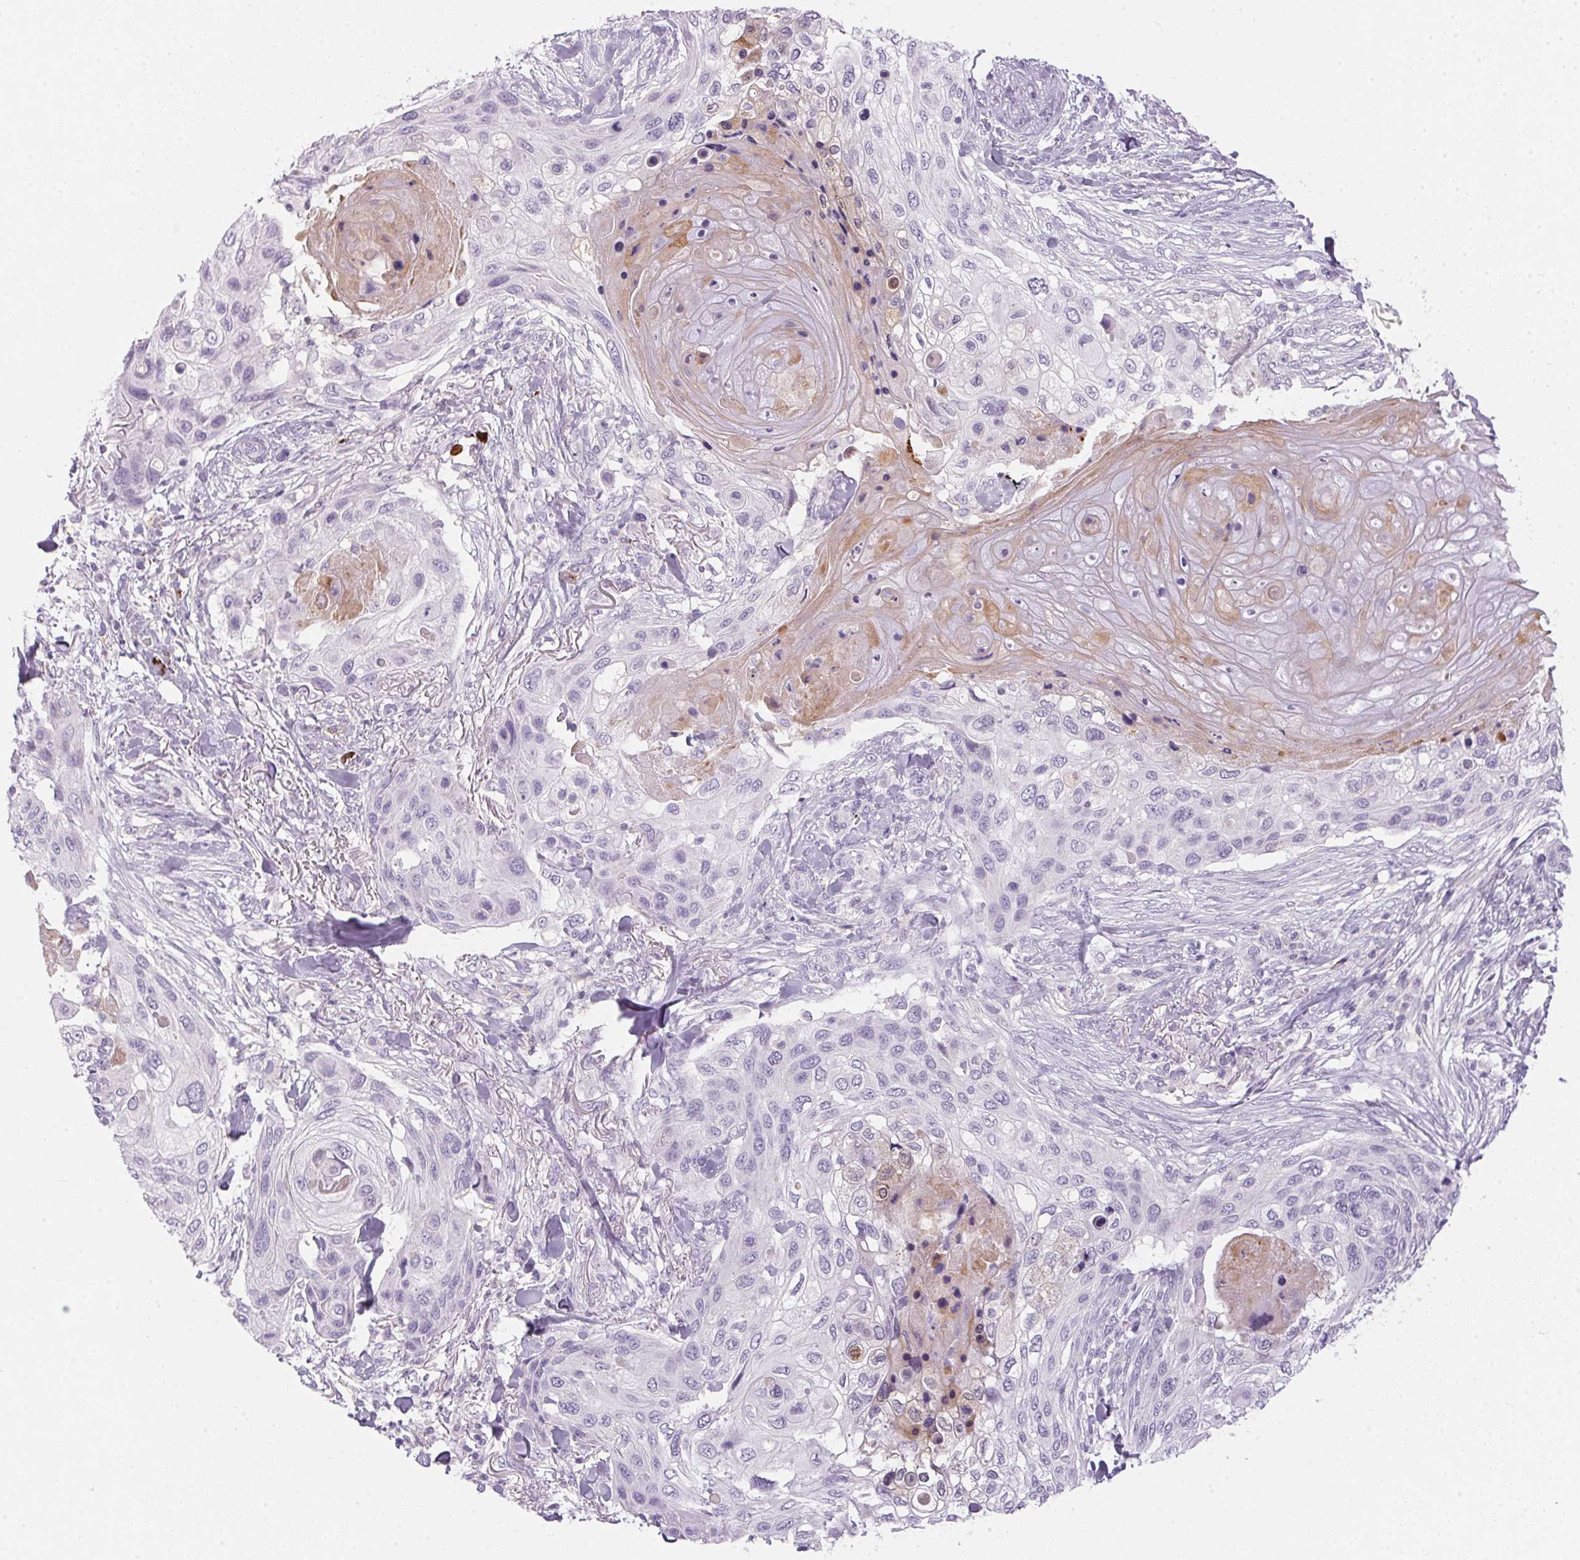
{"staining": {"intensity": "negative", "quantity": "none", "location": "none"}, "tissue": "skin cancer", "cell_type": "Tumor cells", "image_type": "cancer", "snomed": [{"axis": "morphology", "description": "Squamous cell carcinoma, NOS"}, {"axis": "topography", "description": "Skin"}], "caption": "Protein analysis of squamous cell carcinoma (skin) shows no significant staining in tumor cells.", "gene": "ECPAS", "patient": {"sex": "female", "age": 87}}